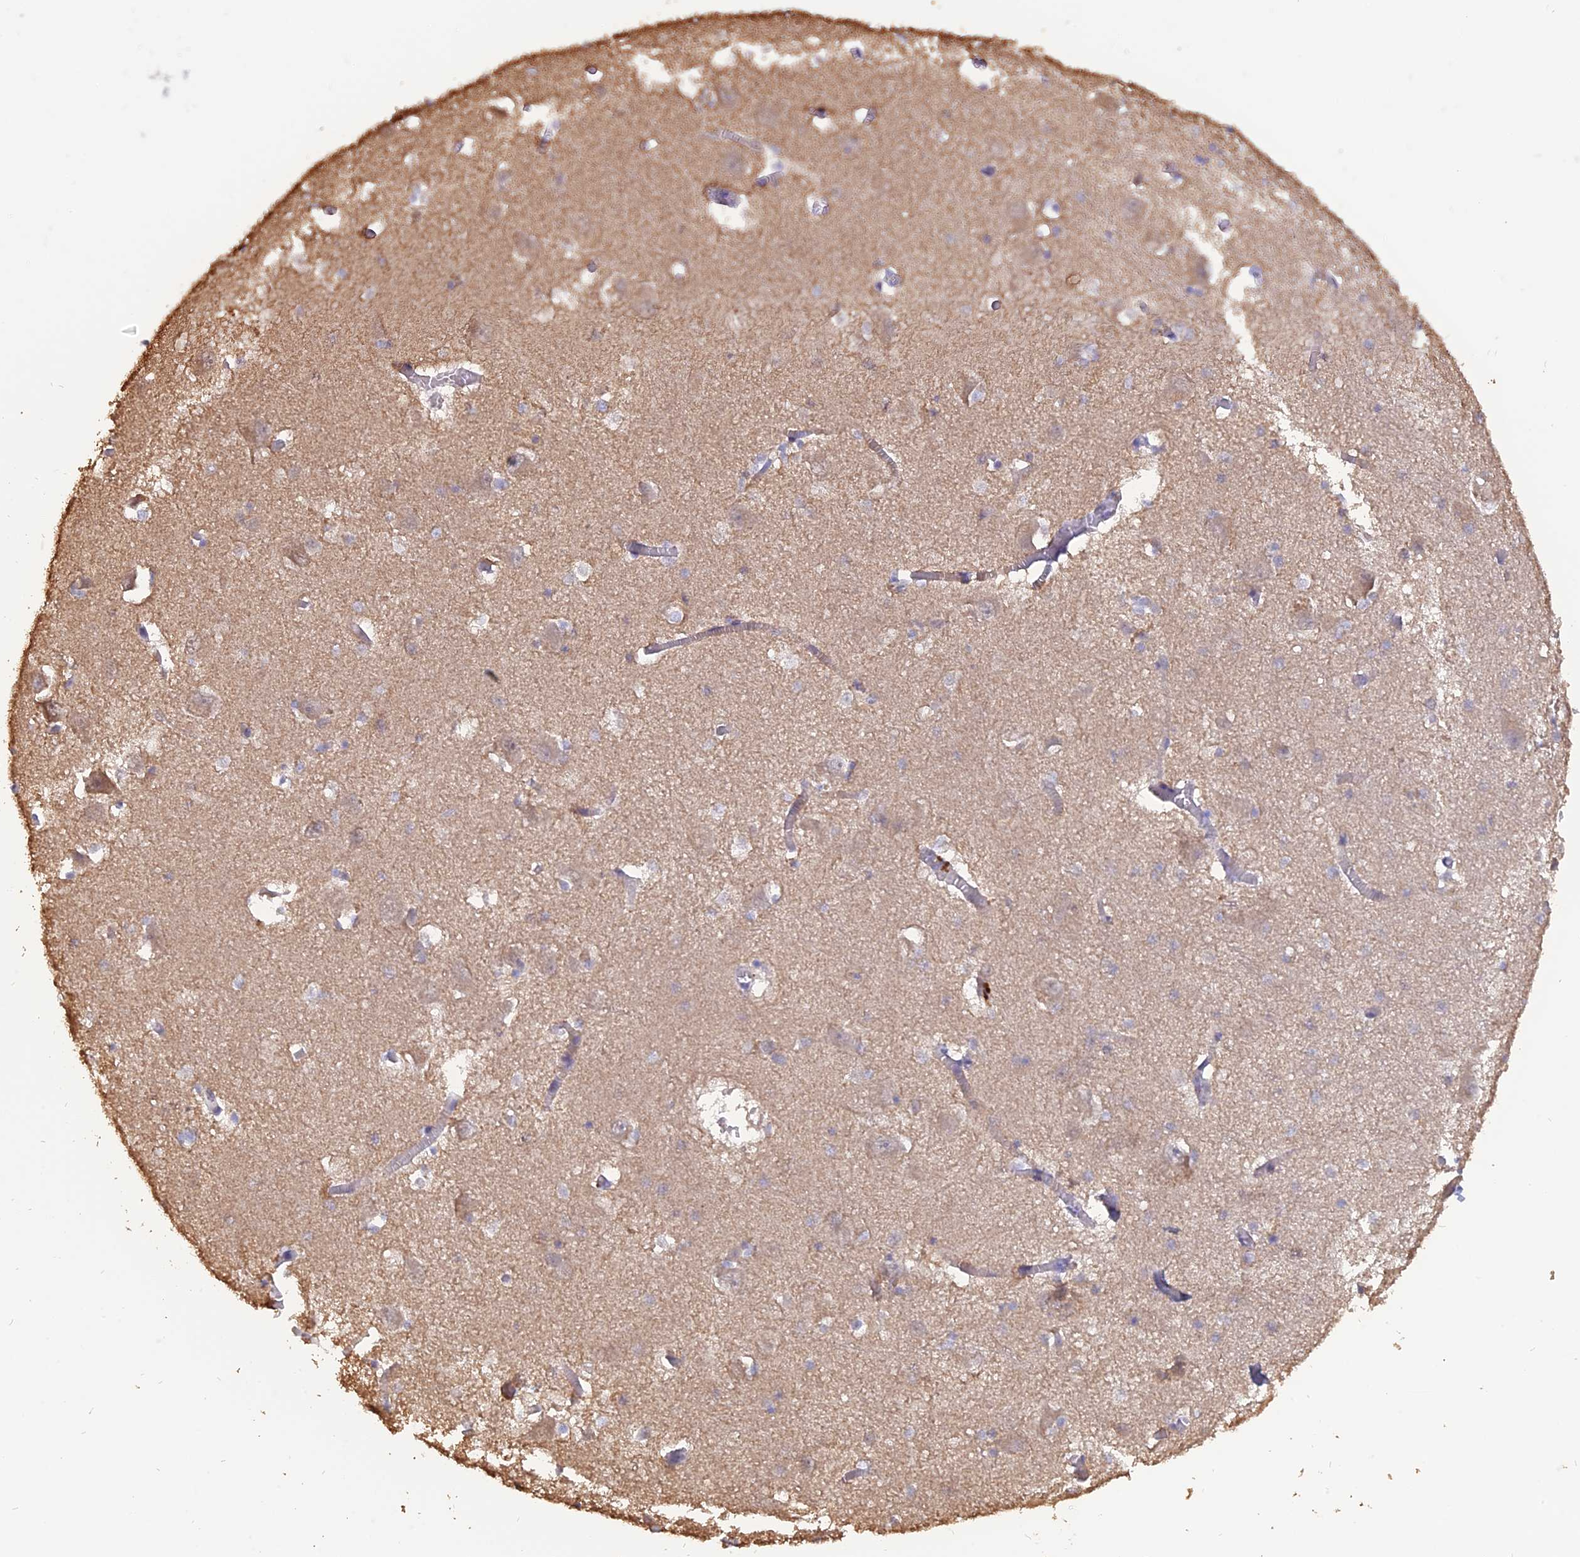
{"staining": {"intensity": "negative", "quantity": "none", "location": "none"}, "tissue": "caudate", "cell_type": "Glial cells", "image_type": "normal", "snomed": [{"axis": "morphology", "description": "Normal tissue, NOS"}, {"axis": "topography", "description": "Lateral ventricle wall"}], "caption": "Glial cells show no significant protein expression in normal caudate.", "gene": "CARMIL2", "patient": {"sex": "male", "age": 37}}